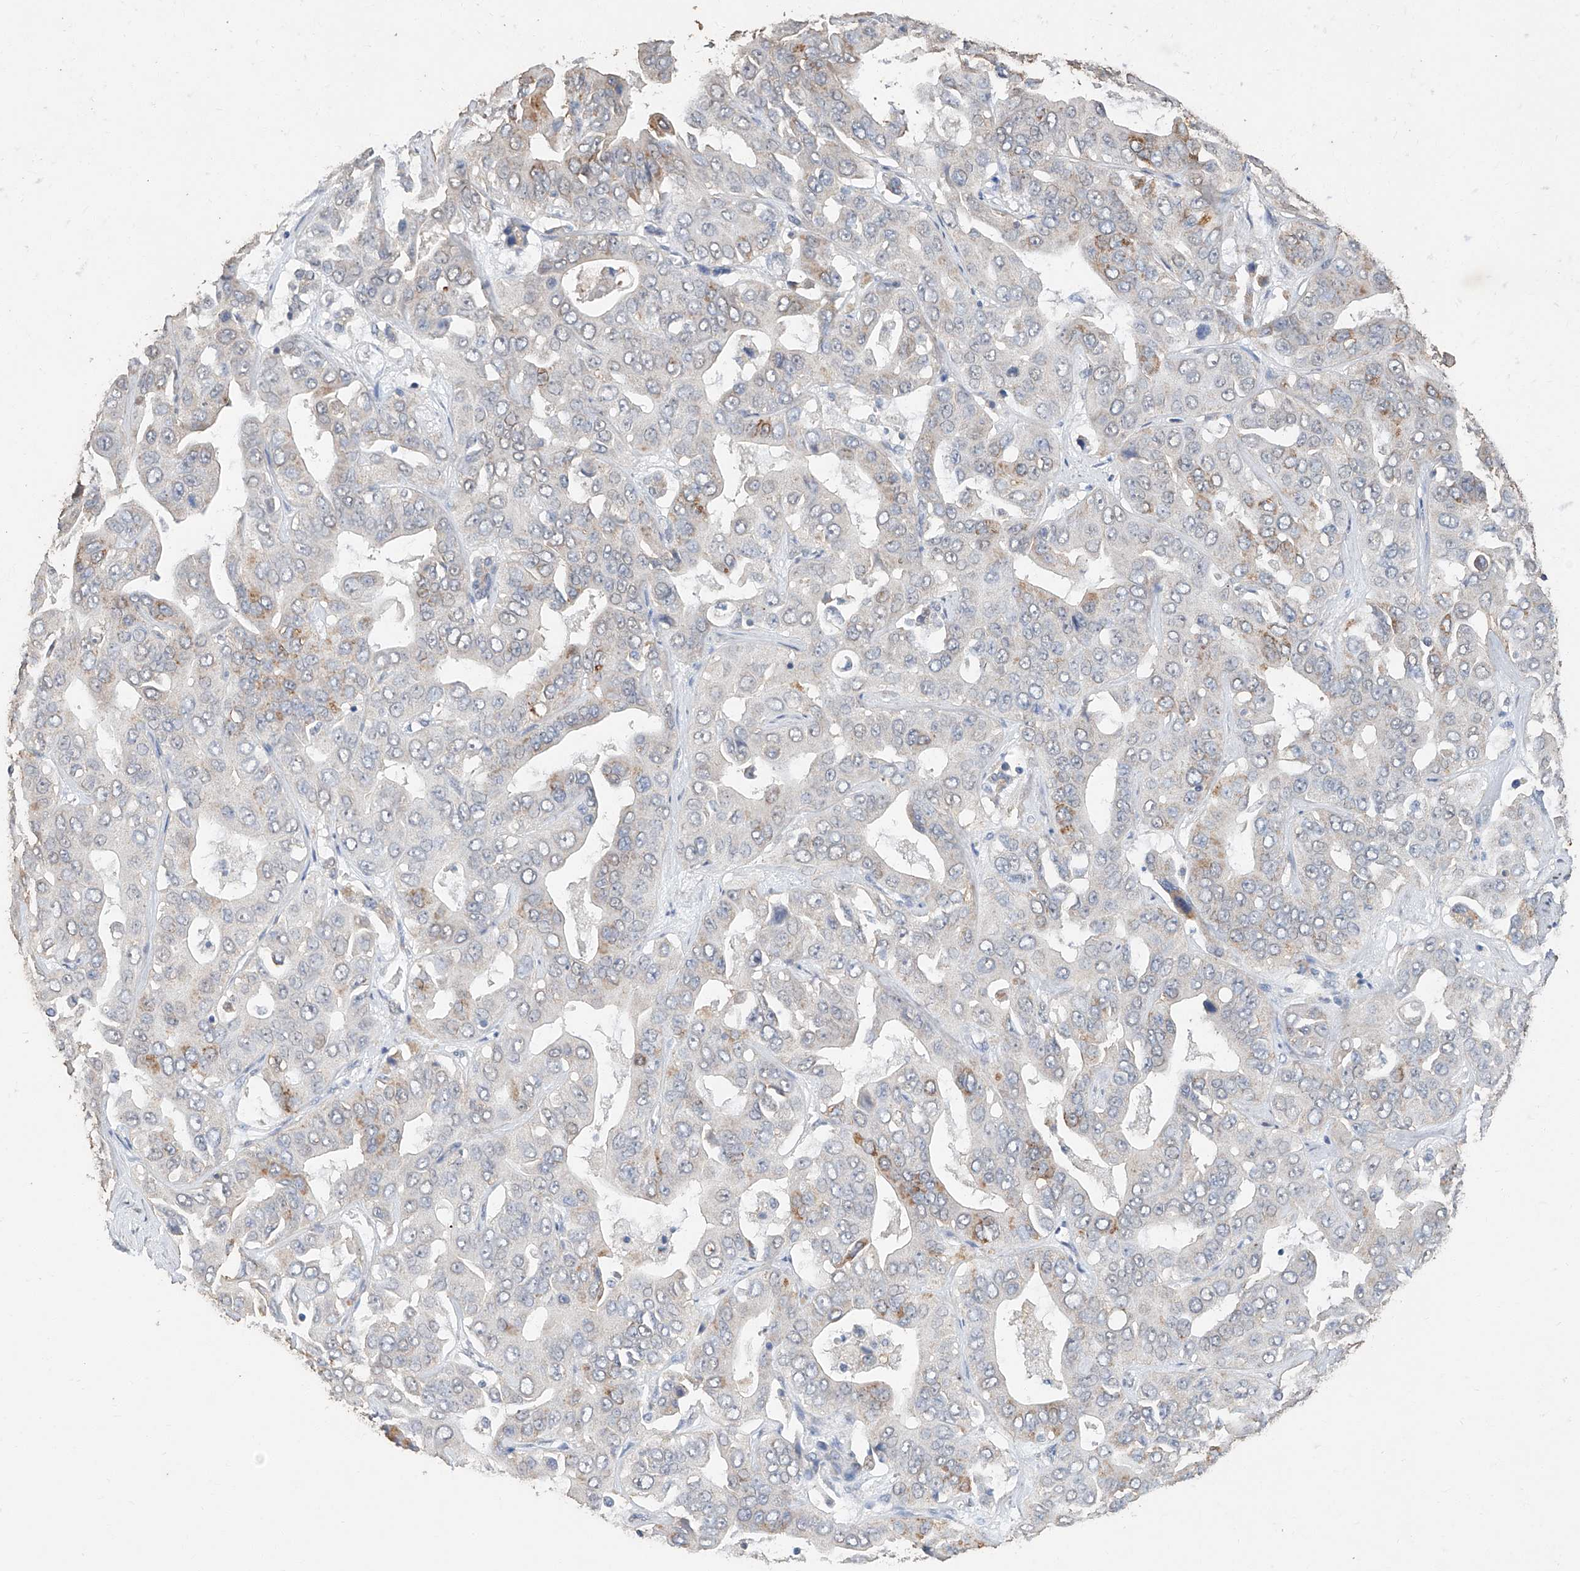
{"staining": {"intensity": "moderate", "quantity": "<25%", "location": "cytoplasmic/membranous"}, "tissue": "liver cancer", "cell_type": "Tumor cells", "image_type": "cancer", "snomed": [{"axis": "morphology", "description": "Cholangiocarcinoma"}, {"axis": "topography", "description": "Liver"}], "caption": "Protein expression analysis of human liver cholangiocarcinoma reveals moderate cytoplasmic/membranous staining in about <25% of tumor cells.", "gene": "CERS4", "patient": {"sex": "female", "age": 52}}